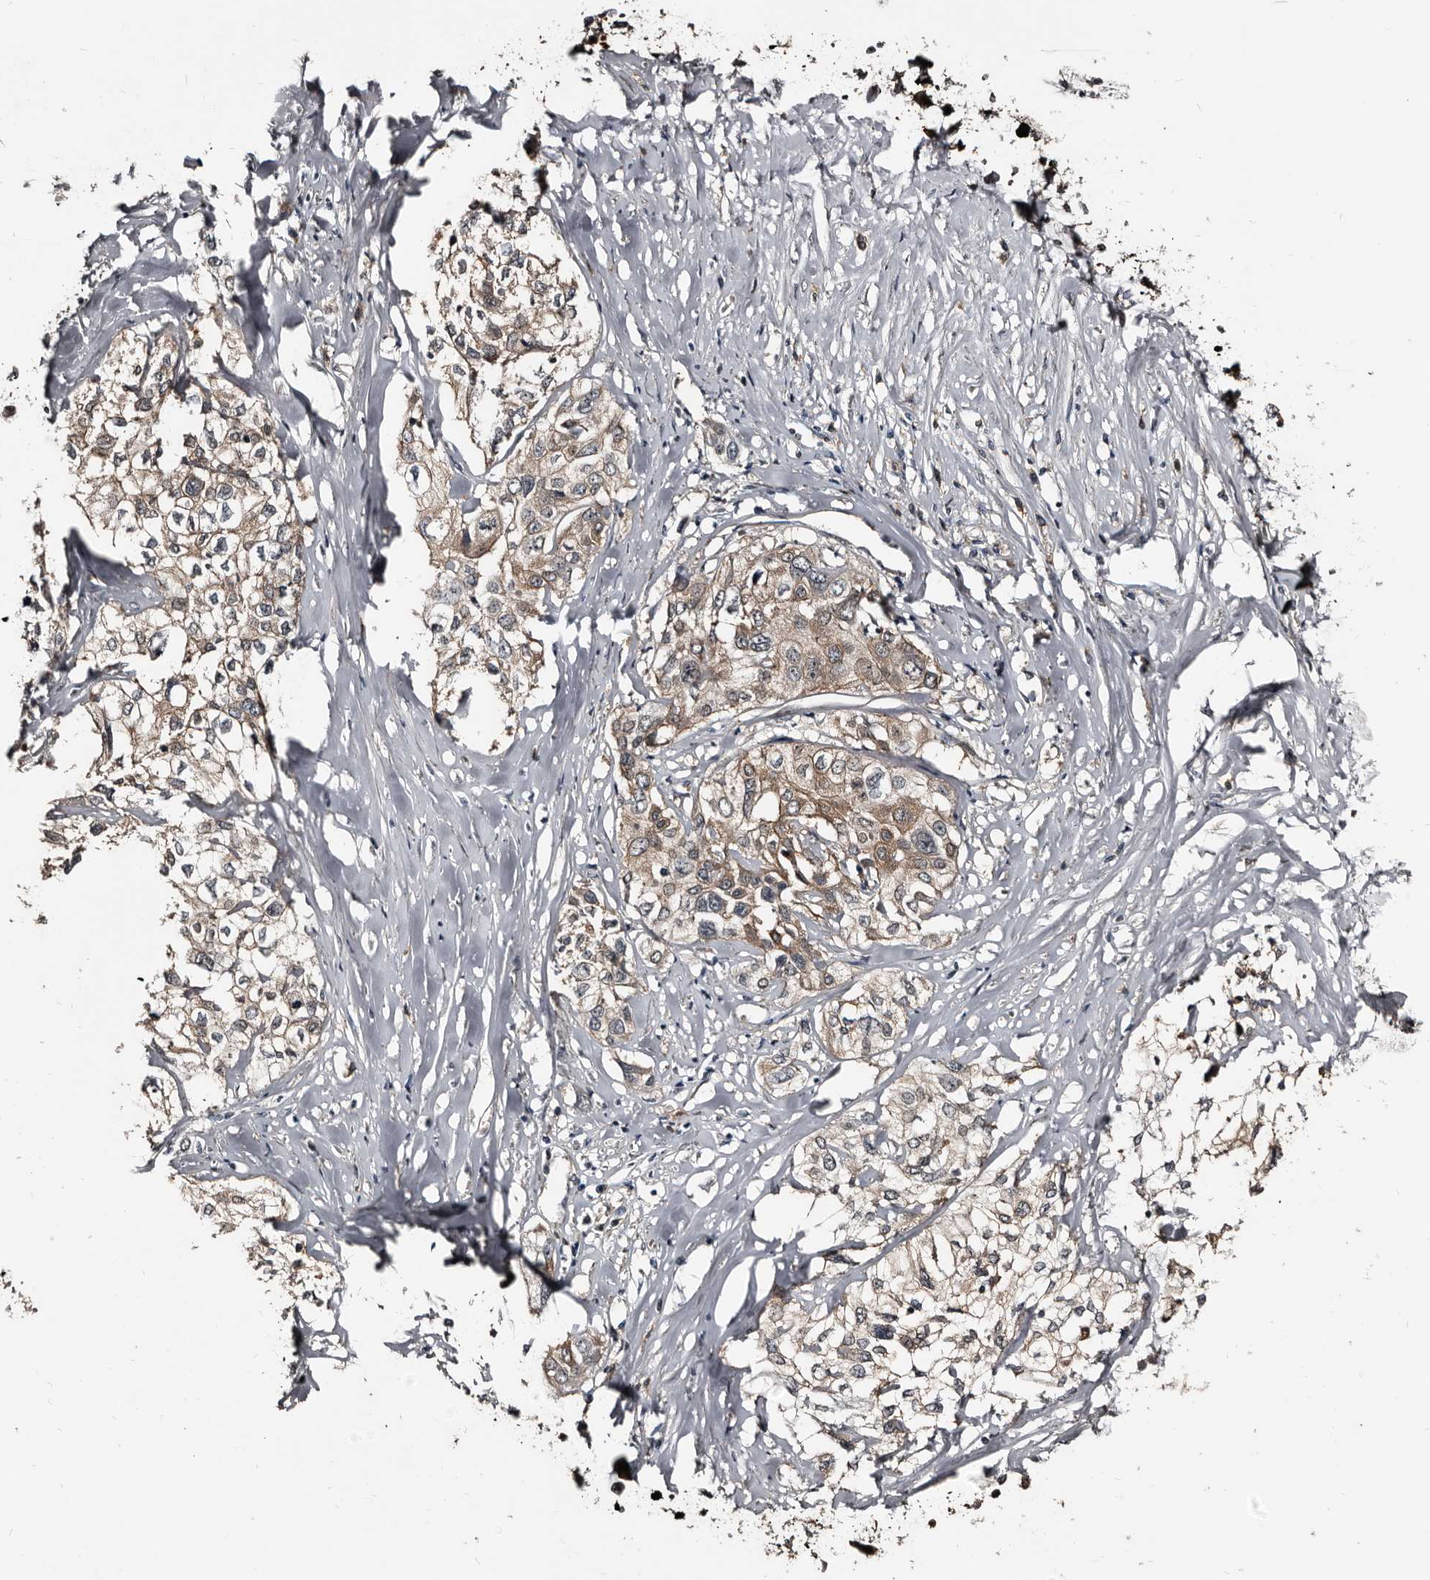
{"staining": {"intensity": "weak", "quantity": ">75%", "location": "cytoplasmic/membranous"}, "tissue": "cervical cancer", "cell_type": "Tumor cells", "image_type": "cancer", "snomed": [{"axis": "morphology", "description": "Squamous cell carcinoma, NOS"}, {"axis": "topography", "description": "Cervix"}], "caption": "Squamous cell carcinoma (cervical) stained with immunohistochemistry shows weak cytoplasmic/membranous staining in about >75% of tumor cells.", "gene": "DHPS", "patient": {"sex": "female", "age": 31}}